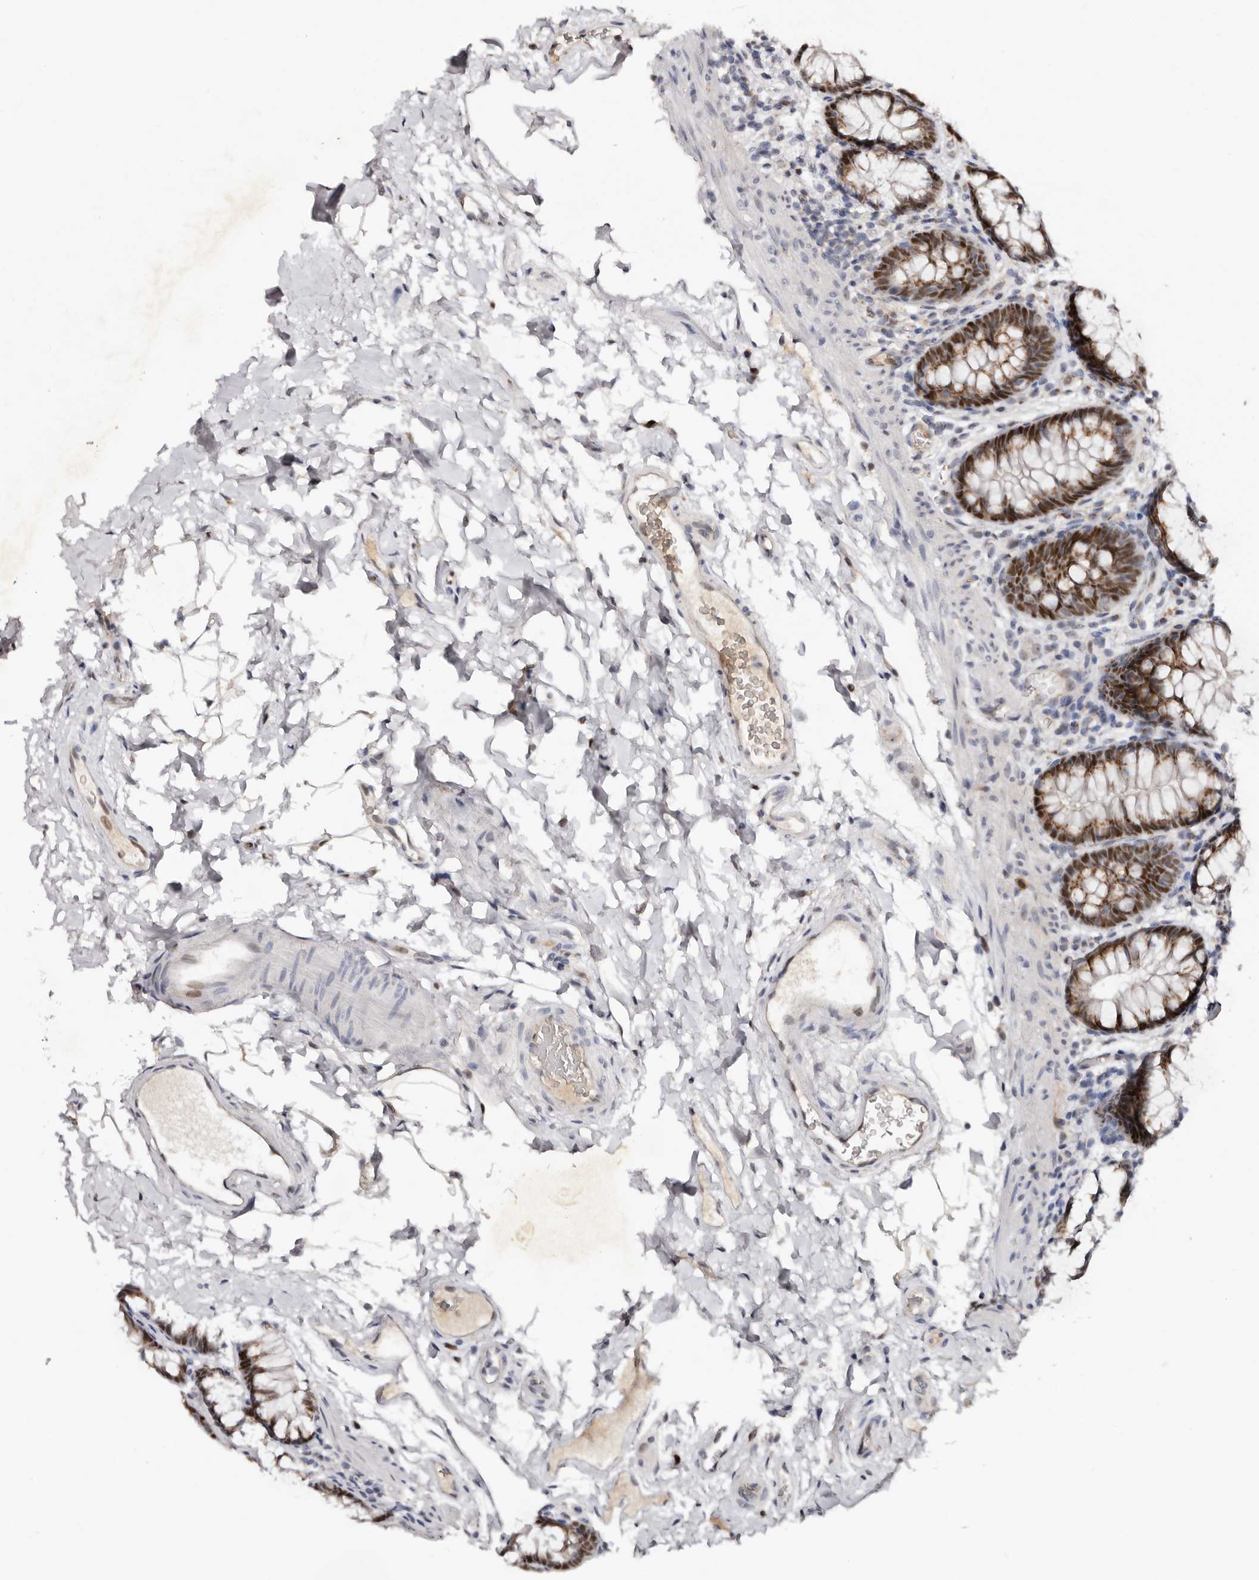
{"staining": {"intensity": "weak", "quantity": "25%-75%", "location": "cytoplasmic/membranous,nuclear"}, "tissue": "colon", "cell_type": "Endothelial cells", "image_type": "normal", "snomed": [{"axis": "morphology", "description": "Normal tissue, NOS"}, {"axis": "topography", "description": "Colon"}], "caption": "Immunohistochemical staining of benign colon shows low levels of weak cytoplasmic/membranous,nuclear expression in approximately 25%-75% of endothelial cells.", "gene": "KLF7", "patient": {"sex": "female", "age": 62}}